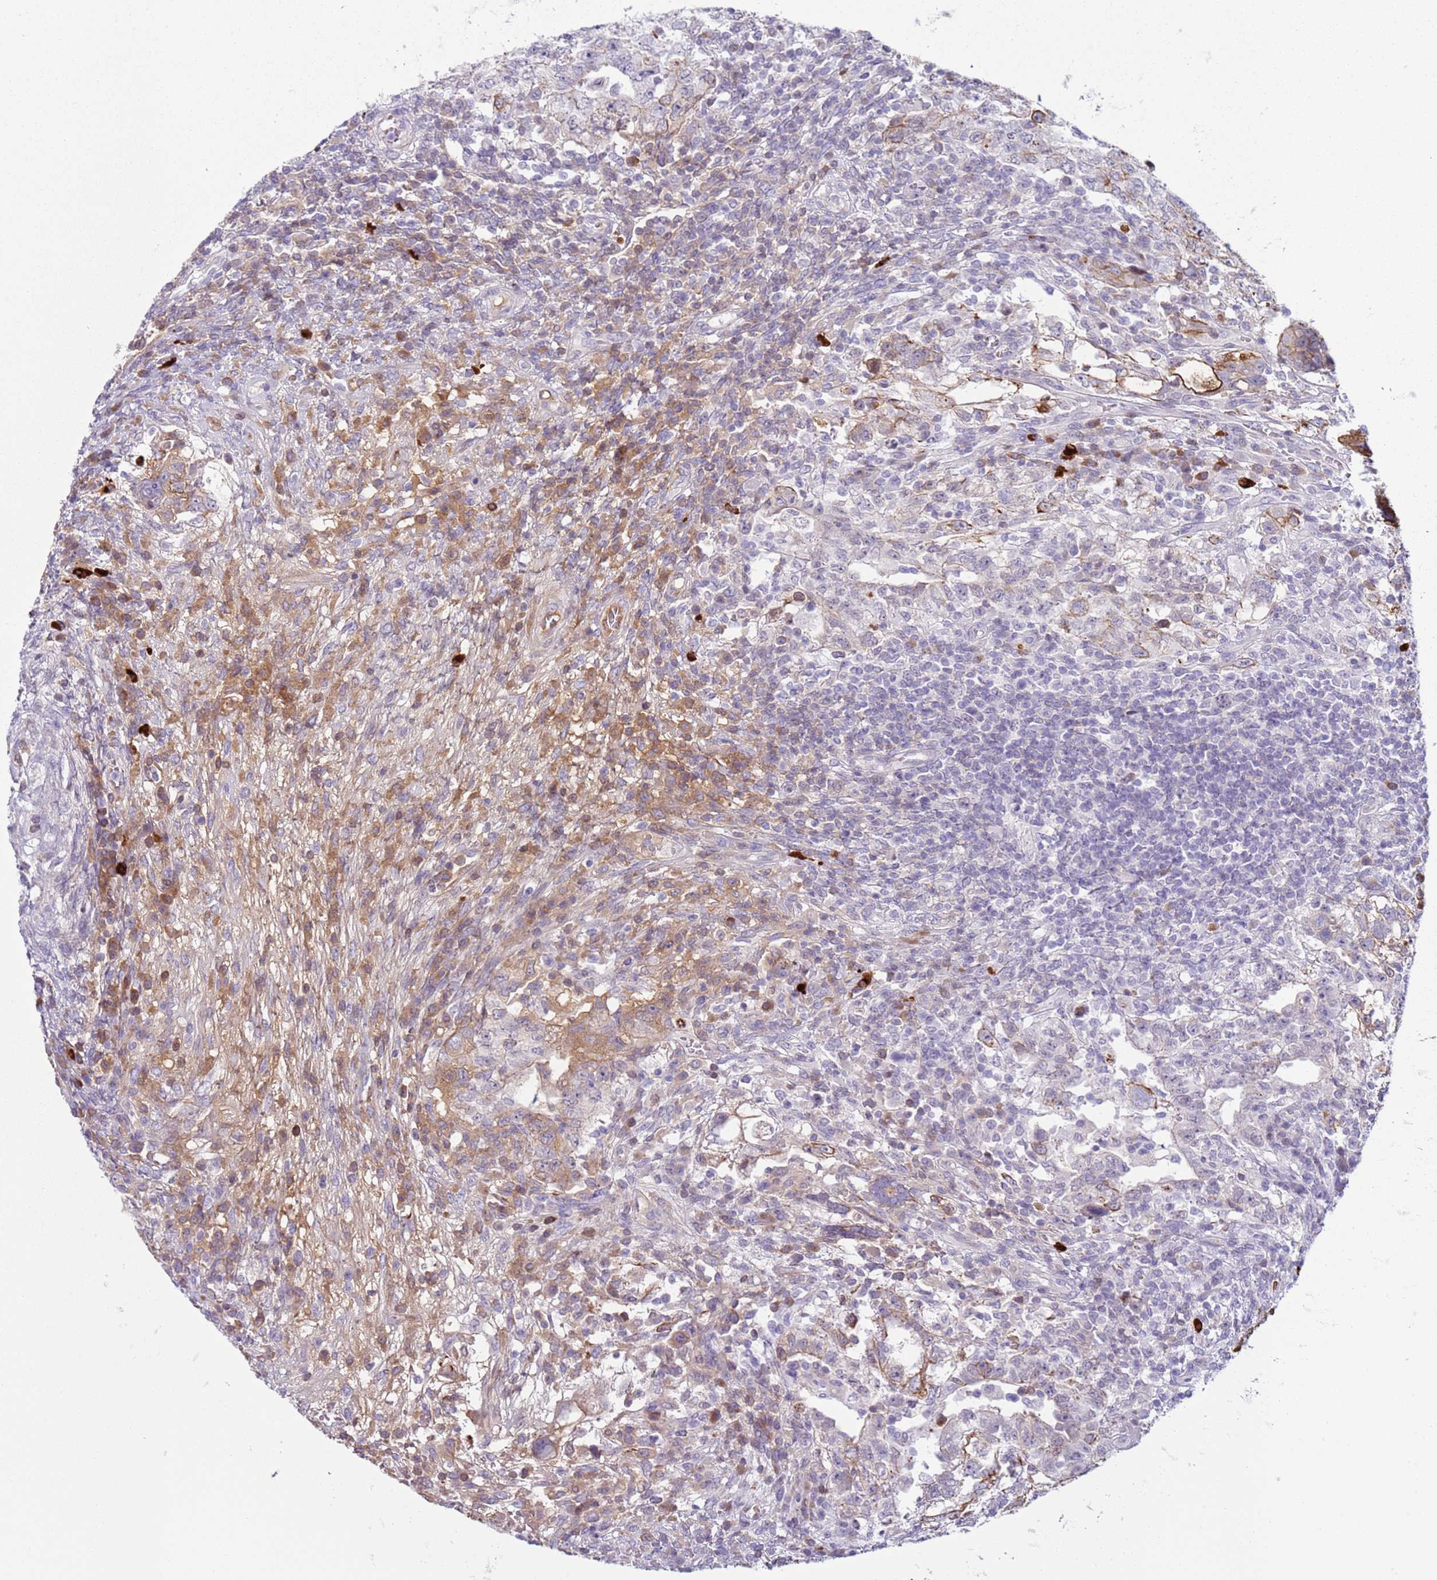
{"staining": {"intensity": "moderate", "quantity": "<25%", "location": "cytoplasmic/membranous"}, "tissue": "testis cancer", "cell_type": "Tumor cells", "image_type": "cancer", "snomed": [{"axis": "morphology", "description": "Carcinoma, Embryonal, NOS"}, {"axis": "topography", "description": "Testis"}], "caption": "Human testis embryonal carcinoma stained with a brown dye exhibits moderate cytoplasmic/membranous positive positivity in approximately <25% of tumor cells.", "gene": "NPAP1", "patient": {"sex": "male", "age": 26}}